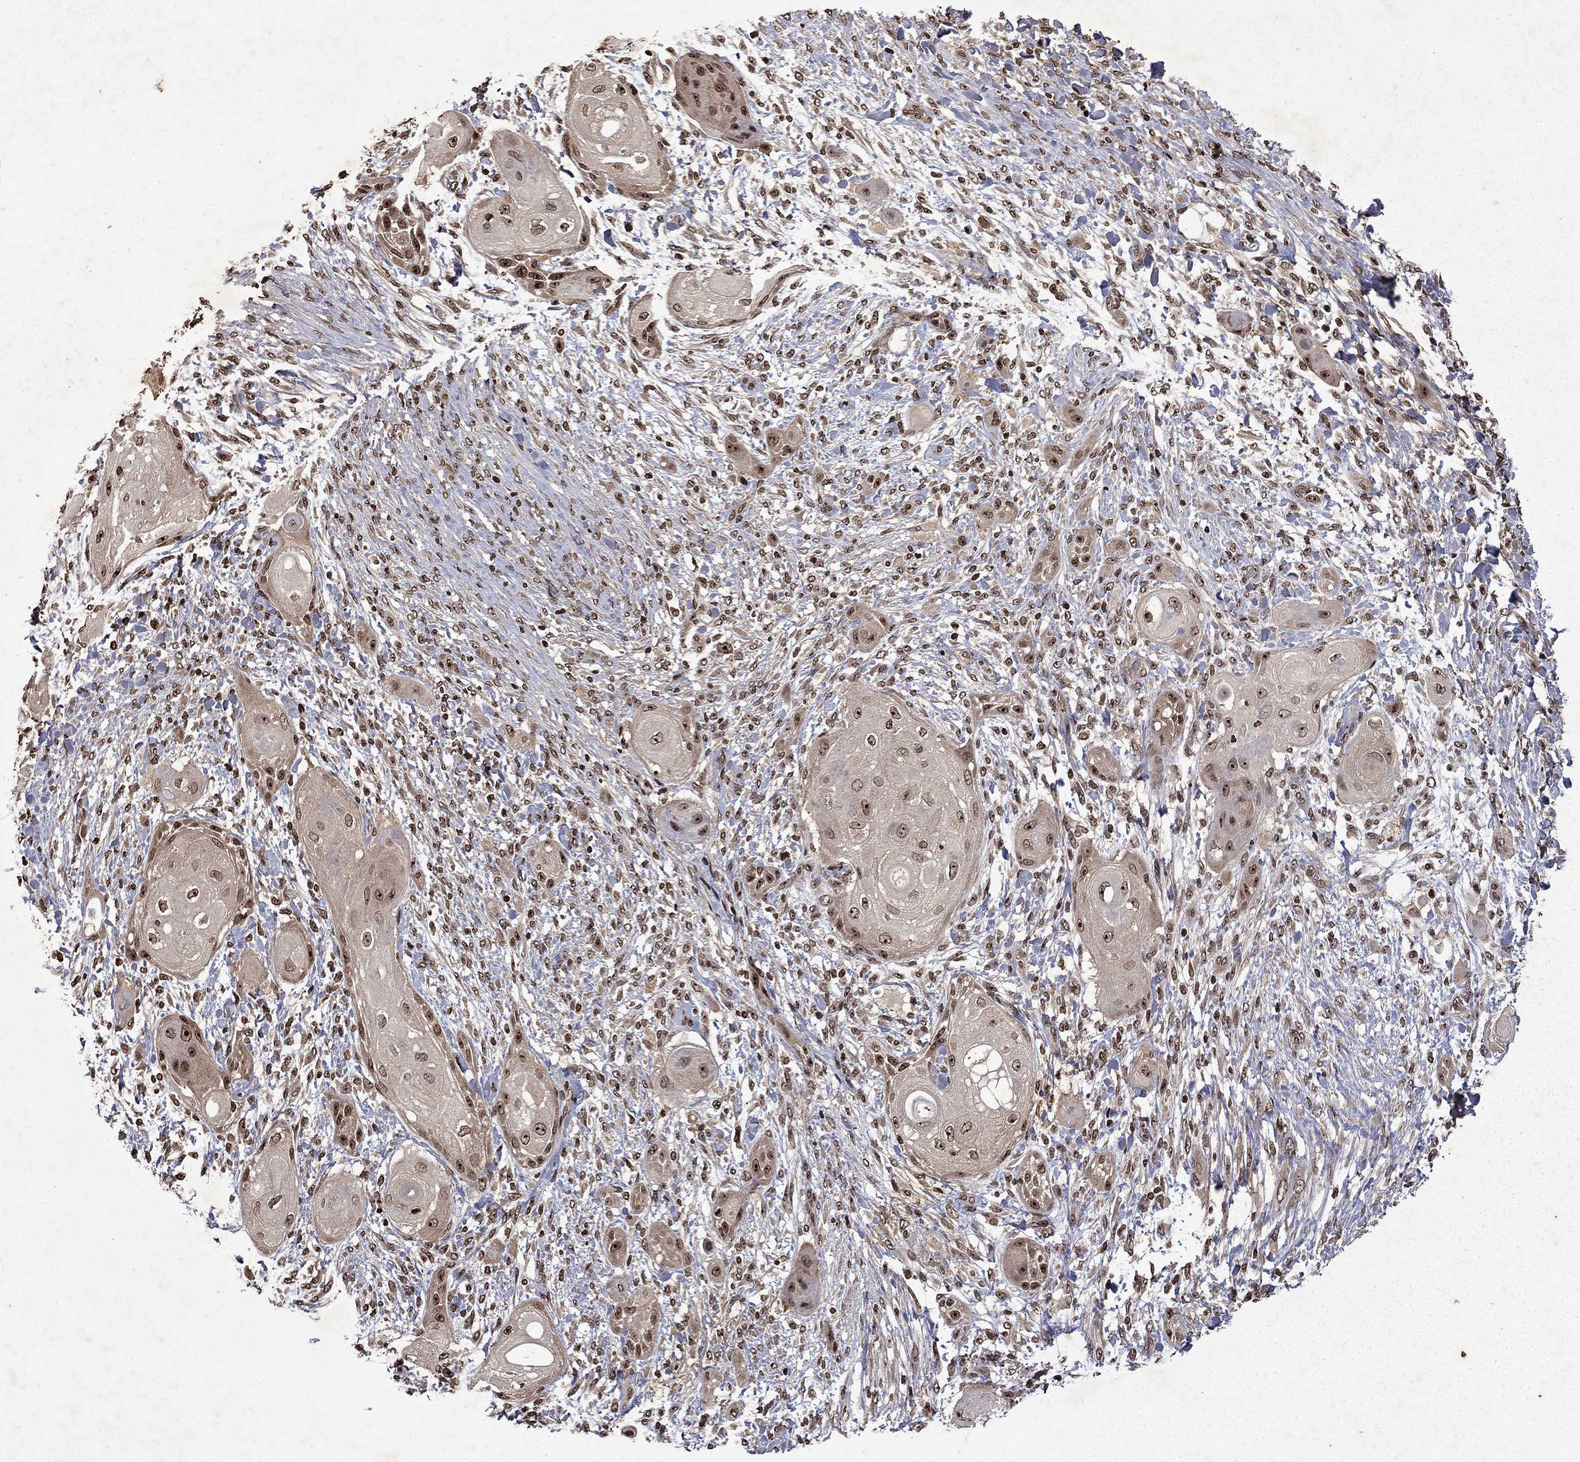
{"staining": {"intensity": "weak", "quantity": "25%-75%", "location": "cytoplasmic/membranous,nuclear"}, "tissue": "skin cancer", "cell_type": "Tumor cells", "image_type": "cancer", "snomed": [{"axis": "morphology", "description": "Squamous cell carcinoma, NOS"}, {"axis": "topography", "description": "Skin"}], "caption": "Immunohistochemical staining of squamous cell carcinoma (skin) displays low levels of weak cytoplasmic/membranous and nuclear staining in about 25%-75% of tumor cells.", "gene": "PIN4", "patient": {"sex": "male", "age": 62}}